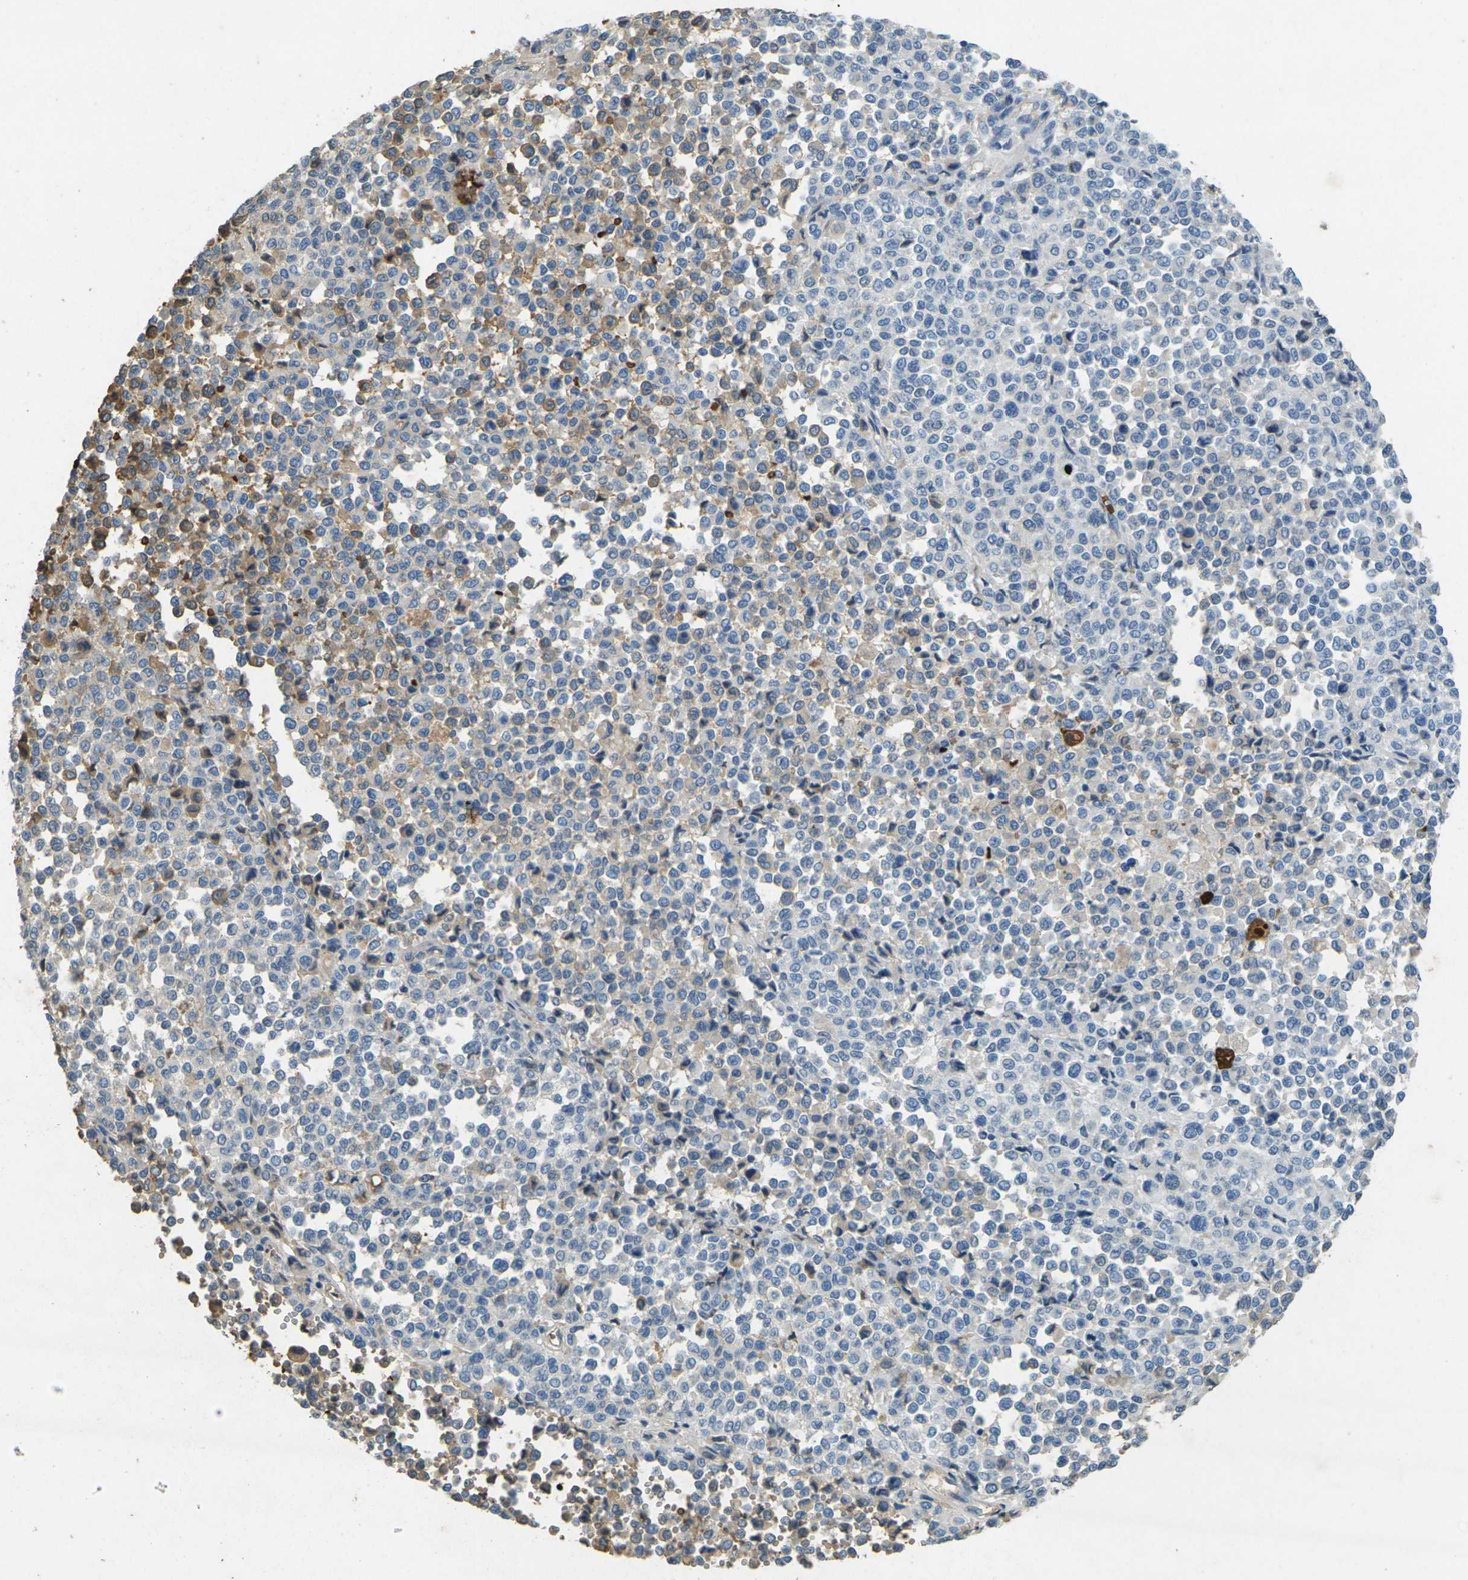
{"staining": {"intensity": "weak", "quantity": "25%-75%", "location": "cytoplasmic/membranous"}, "tissue": "melanoma", "cell_type": "Tumor cells", "image_type": "cancer", "snomed": [{"axis": "morphology", "description": "Malignant melanoma, Metastatic site"}, {"axis": "topography", "description": "Pancreas"}], "caption": "IHC (DAB (3,3'-diaminobenzidine)) staining of malignant melanoma (metastatic site) reveals weak cytoplasmic/membranous protein staining in approximately 25%-75% of tumor cells. The staining was performed using DAB (3,3'-diaminobenzidine), with brown indicating positive protein expression. Nuclei are stained blue with hematoxylin.", "gene": "HBB", "patient": {"sex": "female", "age": 30}}